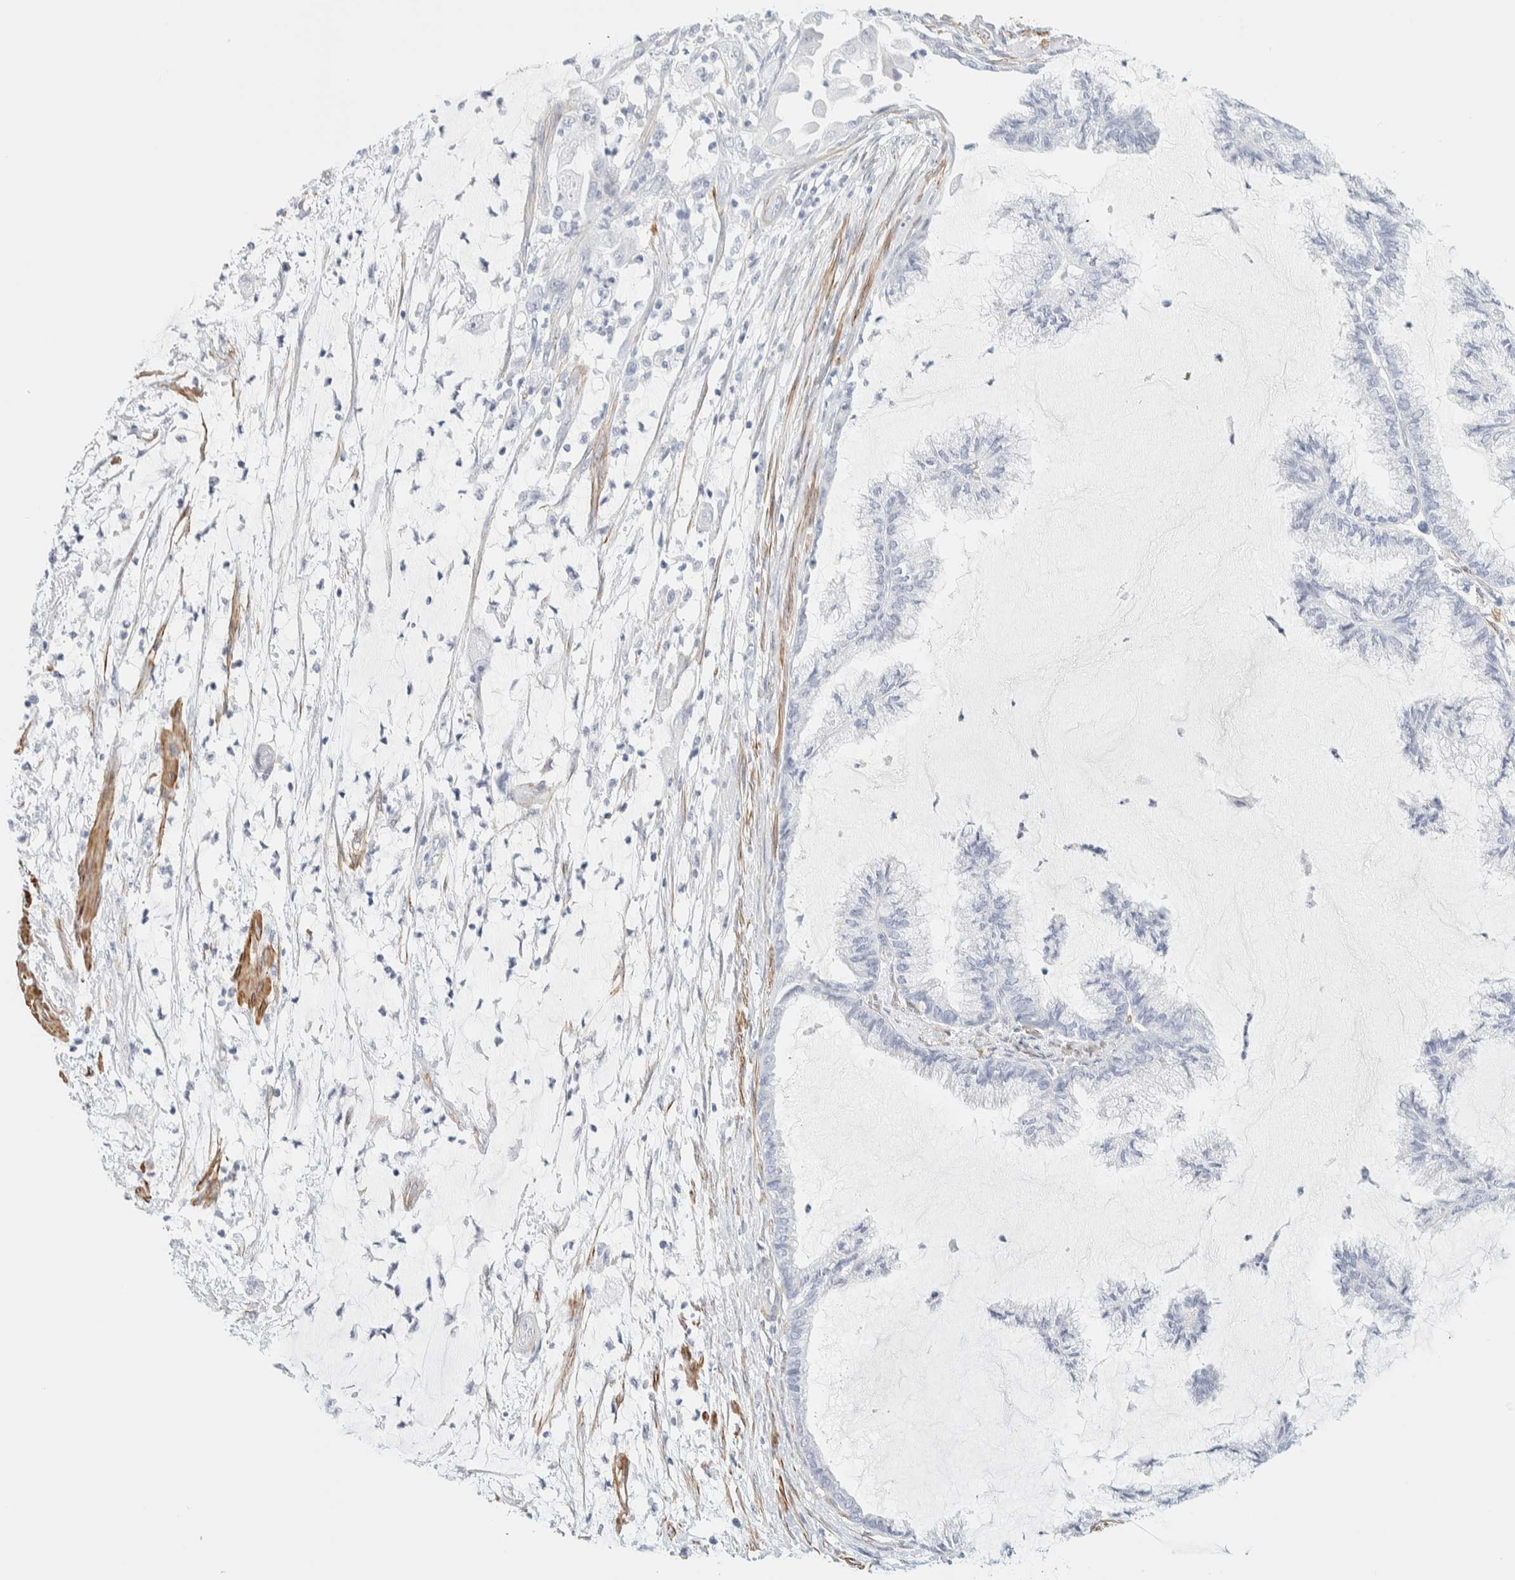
{"staining": {"intensity": "negative", "quantity": "none", "location": "none"}, "tissue": "endometrial cancer", "cell_type": "Tumor cells", "image_type": "cancer", "snomed": [{"axis": "morphology", "description": "Adenocarcinoma, NOS"}, {"axis": "topography", "description": "Endometrium"}], "caption": "Micrograph shows no protein positivity in tumor cells of adenocarcinoma (endometrial) tissue. (Stains: DAB immunohistochemistry (IHC) with hematoxylin counter stain, Microscopy: brightfield microscopy at high magnification).", "gene": "AFMID", "patient": {"sex": "female", "age": 86}}